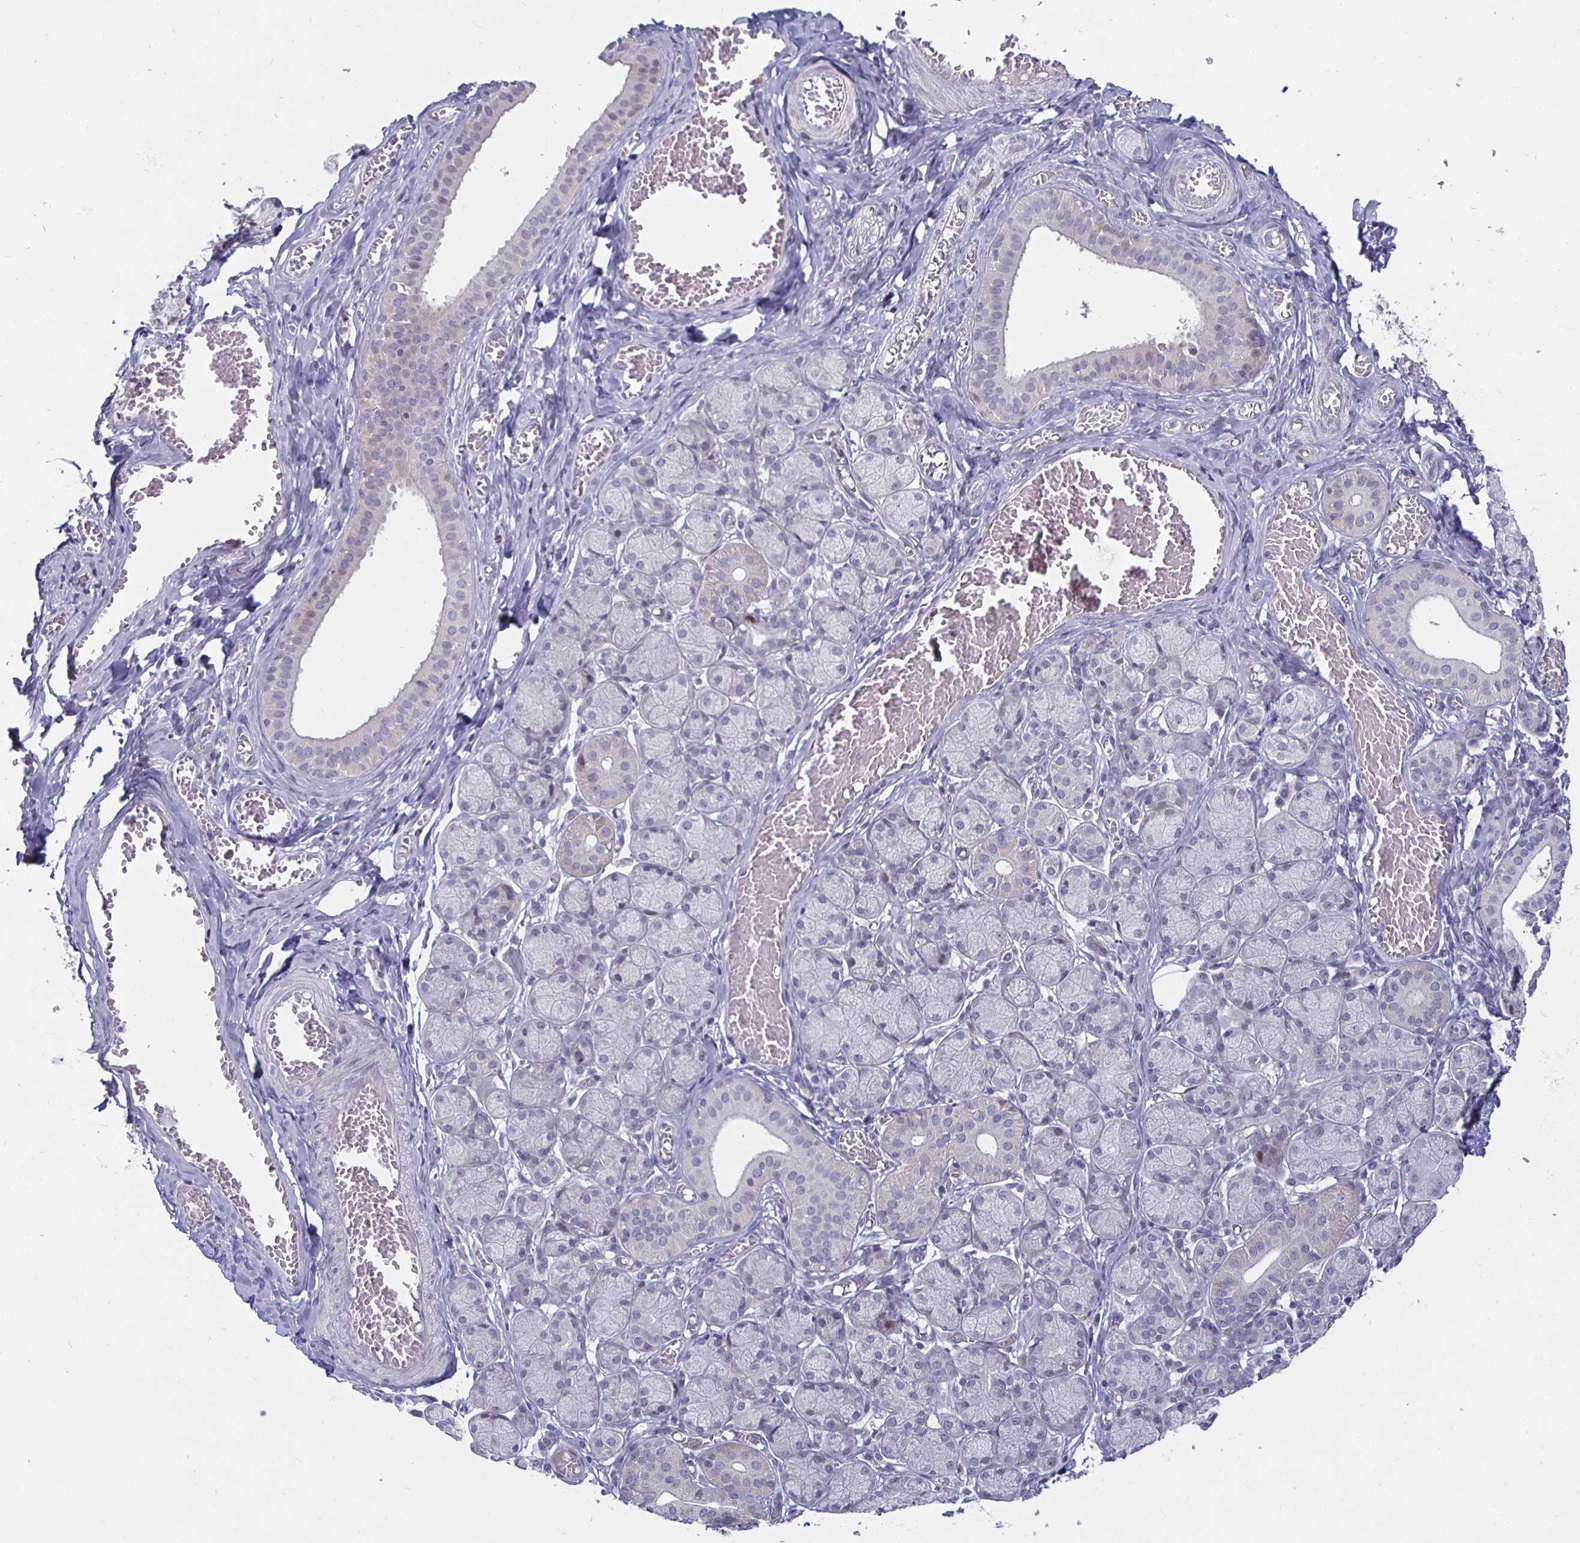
{"staining": {"intensity": "weak", "quantity": "<25%", "location": "cytoplasmic/membranous,nuclear"}, "tissue": "salivary gland", "cell_type": "Glandular cells", "image_type": "normal", "snomed": [{"axis": "morphology", "description": "Normal tissue, NOS"}, {"axis": "topography", "description": "Salivary gland"}], "caption": "Immunohistochemistry (IHC) of unremarkable human salivary gland reveals no expression in glandular cells. Nuclei are stained in blue.", "gene": "DMRTB1", "patient": {"sex": "female", "age": 24}}